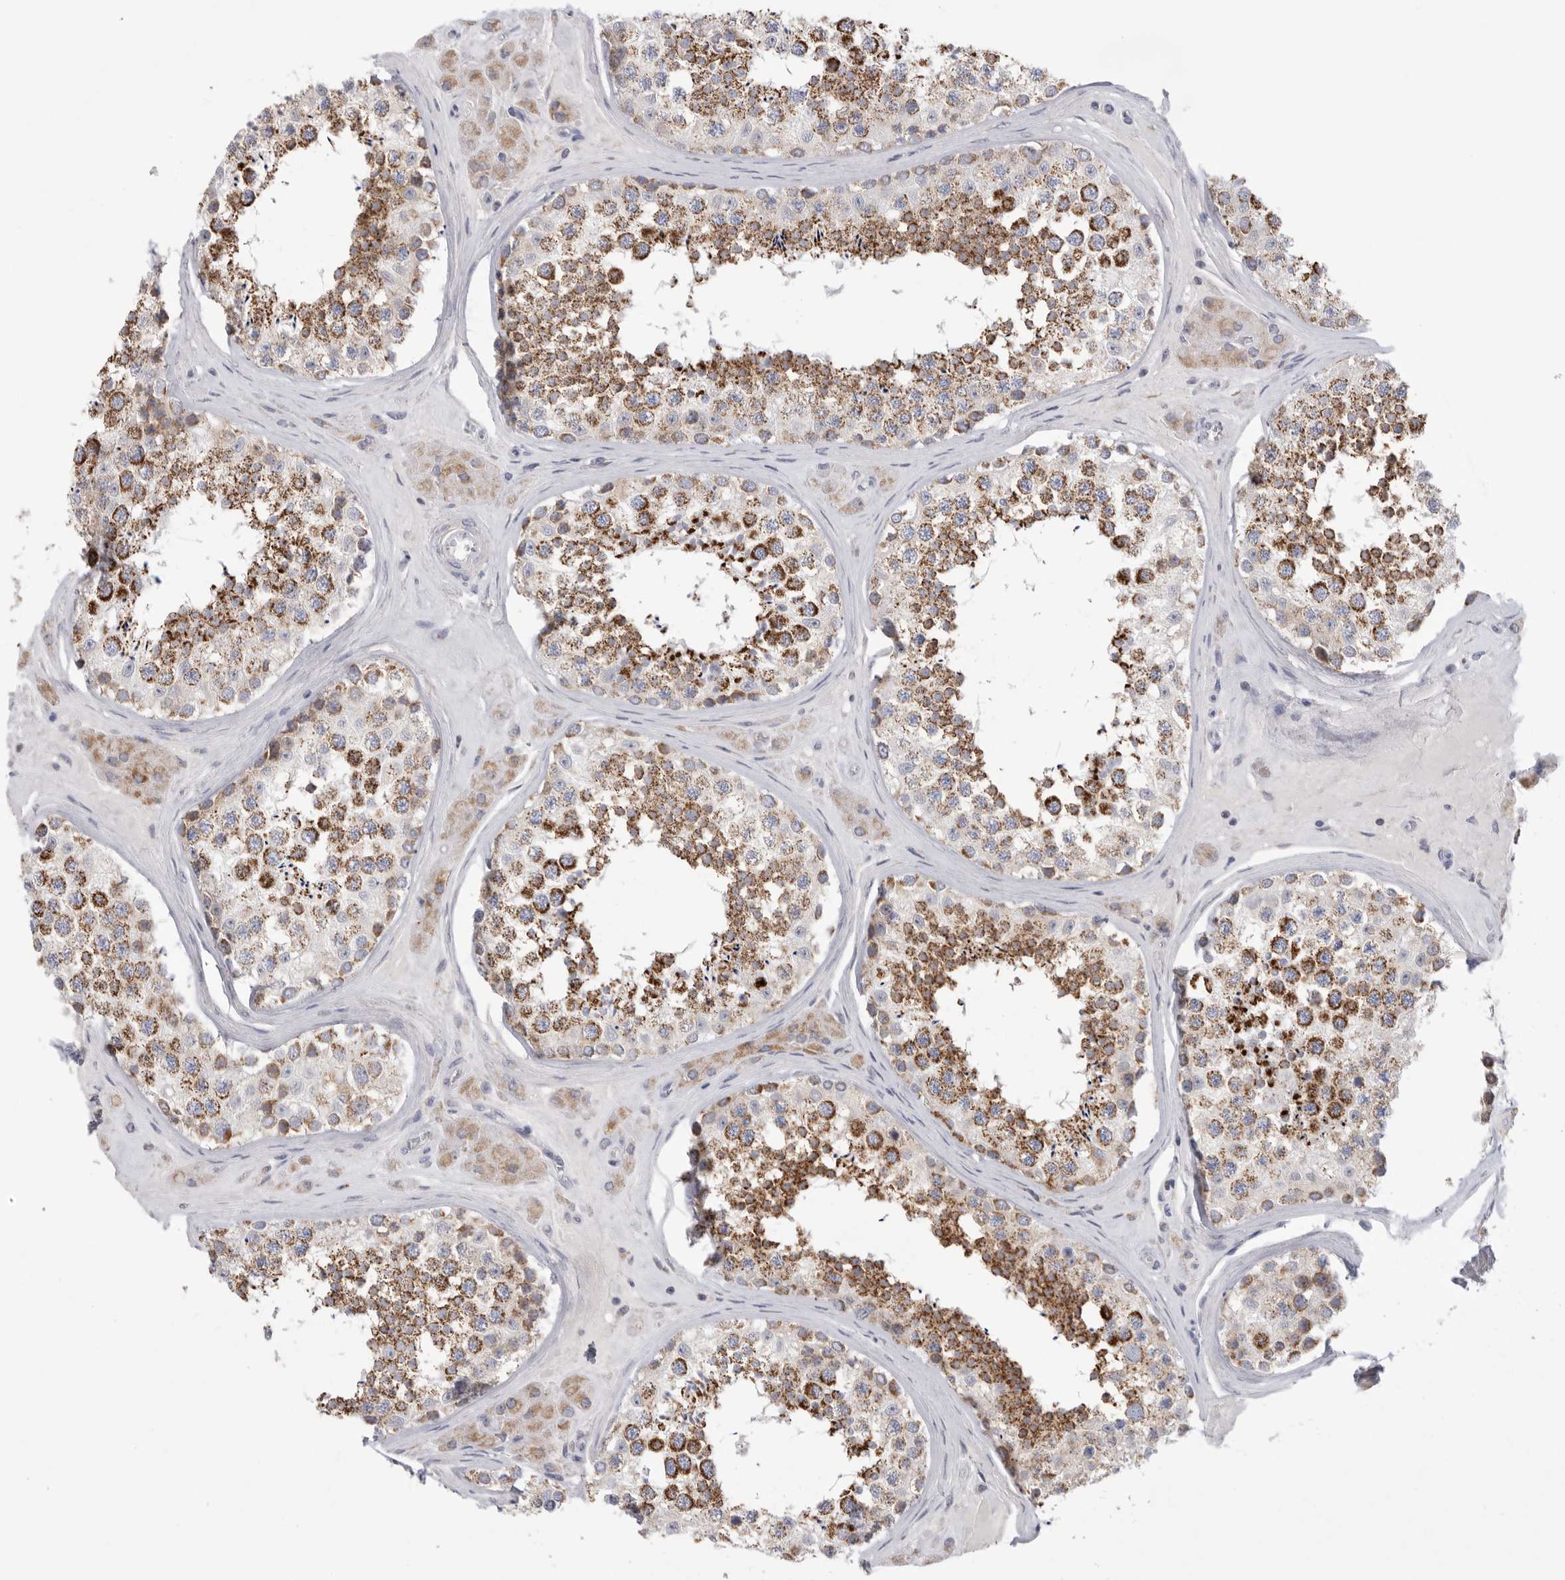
{"staining": {"intensity": "moderate", "quantity": "25%-75%", "location": "cytoplasmic/membranous"}, "tissue": "testis", "cell_type": "Cells in seminiferous ducts", "image_type": "normal", "snomed": [{"axis": "morphology", "description": "Normal tissue, NOS"}, {"axis": "topography", "description": "Testis"}], "caption": "IHC (DAB) staining of normal human testis reveals moderate cytoplasmic/membranous protein expression in about 25%-75% of cells in seminiferous ducts.", "gene": "VDAC3", "patient": {"sex": "male", "age": 46}}